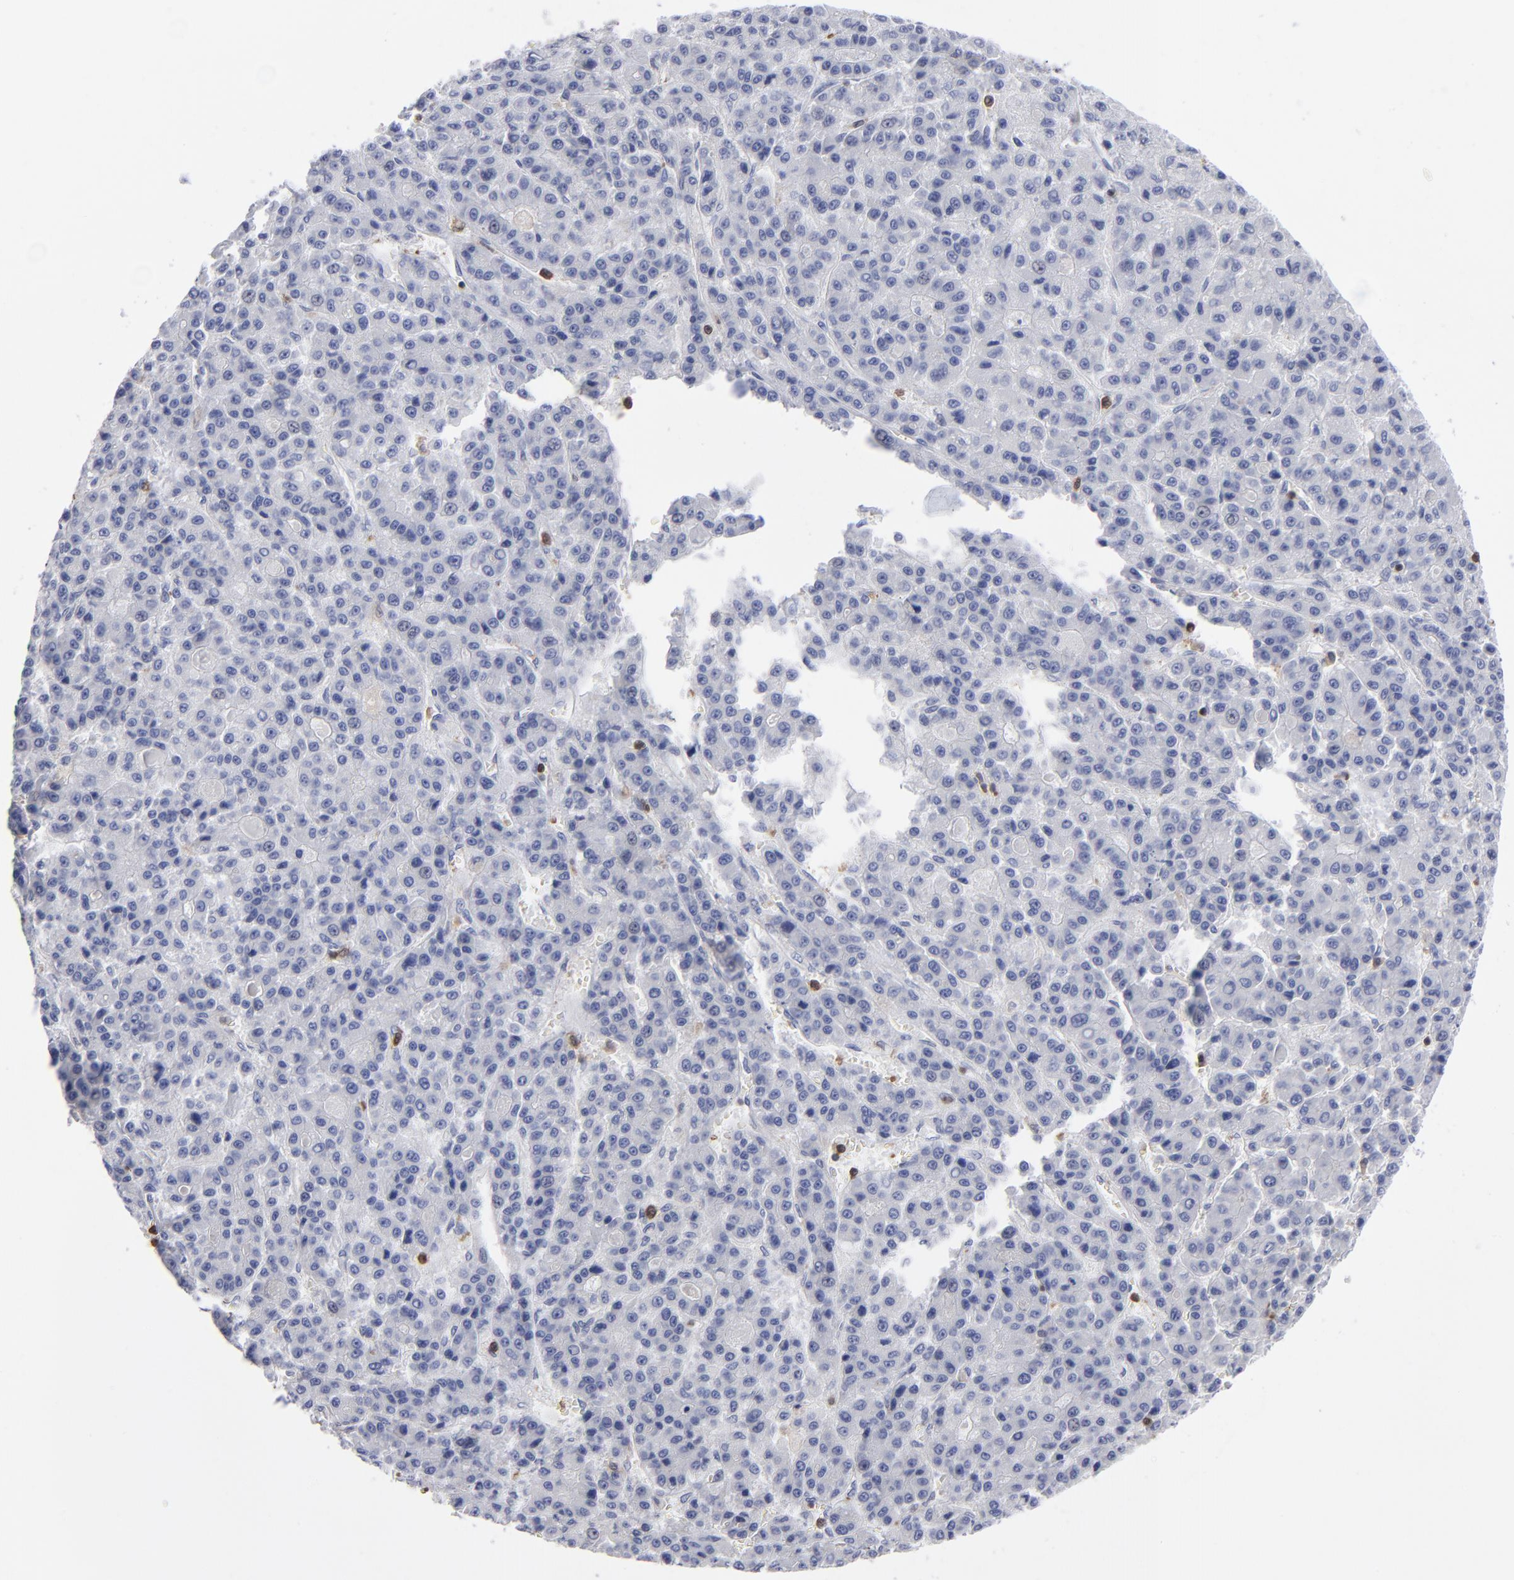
{"staining": {"intensity": "negative", "quantity": "none", "location": "none"}, "tissue": "liver cancer", "cell_type": "Tumor cells", "image_type": "cancer", "snomed": [{"axis": "morphology", "description": "Carcinoma, Hepatocellular, NOS"}, {"axis": "topography", "description": "Liver"}], "caption": "The photomicrograph shows no staining of tumor cells in liver cancer.", "gene": "TBXT", "patient": {"sex": "male", "age": 70}}